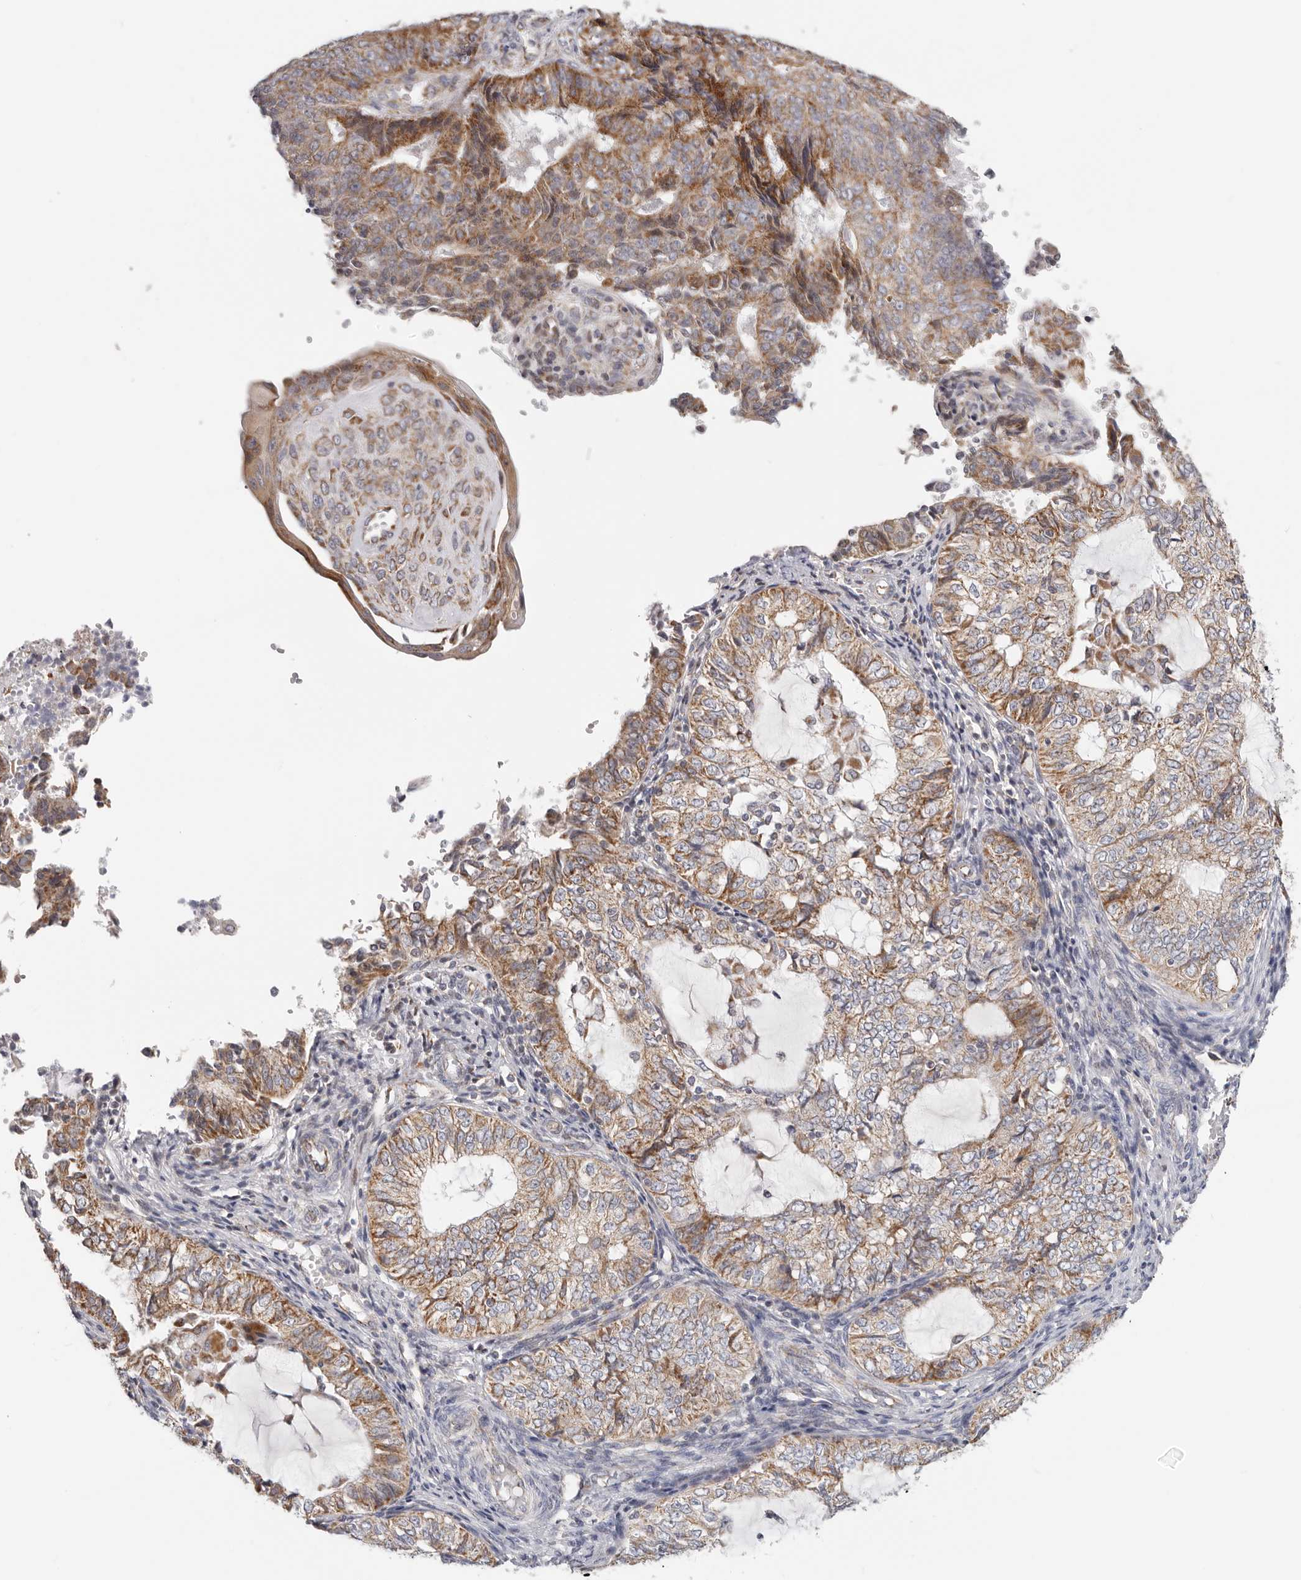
{"staining": {"intensity": "moderate", "quantity": ">75%", "location": "cytoplasmic/membranous"}, "tissue": "endometrial cancer", "cell_type": "Tumor cells", "image_type": "cancer", "snomed": [{"axis": "morphology", "description": "Adenocarcinoma, NOS"}, {"axis": "topography", "description": "Endometrium"}], "caption": "Moderate cytoplasmic/membranous positivity for a protein is seen in approximately >75% of tumor cells of endometrial cancer (adenocarcinoma) using immunohistochemistry.", "gene": "AFDN", "patient": {"sex": "female", "age": 32}}